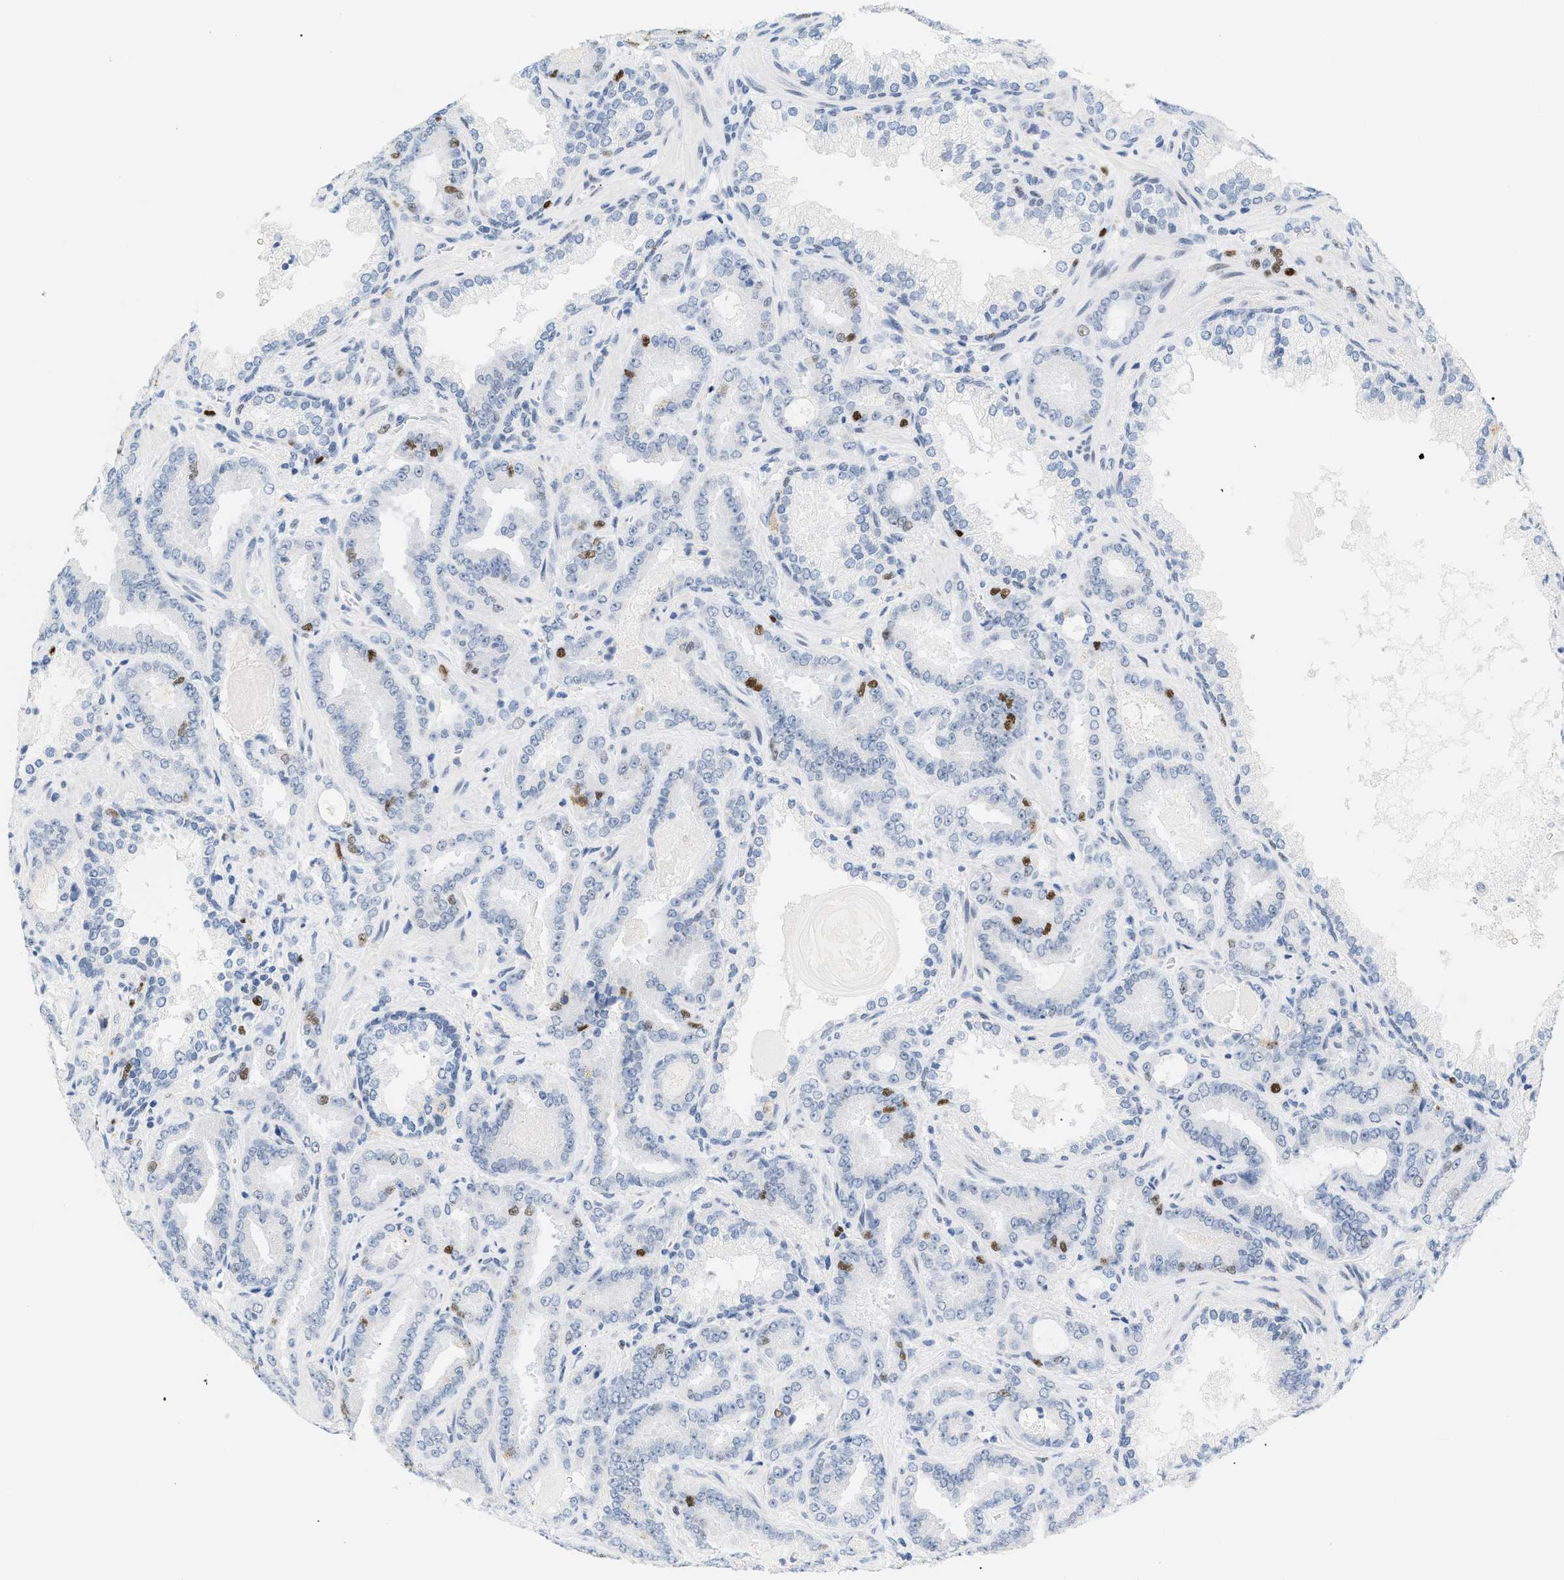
{"staining": {"intensity": "moderate", "quantity": "<25%", "location": "nuclear"}, "tissue": "prostate cancer", "cell_type": "Tumor cells", "image_type": "cancer", "snomed": [{"axis": "morphology", "description": "Adenocarcinoma, Low grade"}, {"axis": "topography", "description": "Prostate"}], "caption": "About <25% of tumor cells in prostate low-grade adenocarcinoma show moderate nuclear protein expression as visualized by brown immunohistochemical staining.", "gene": "MCM7", "patient": {"sex": "male", "age": 60}}